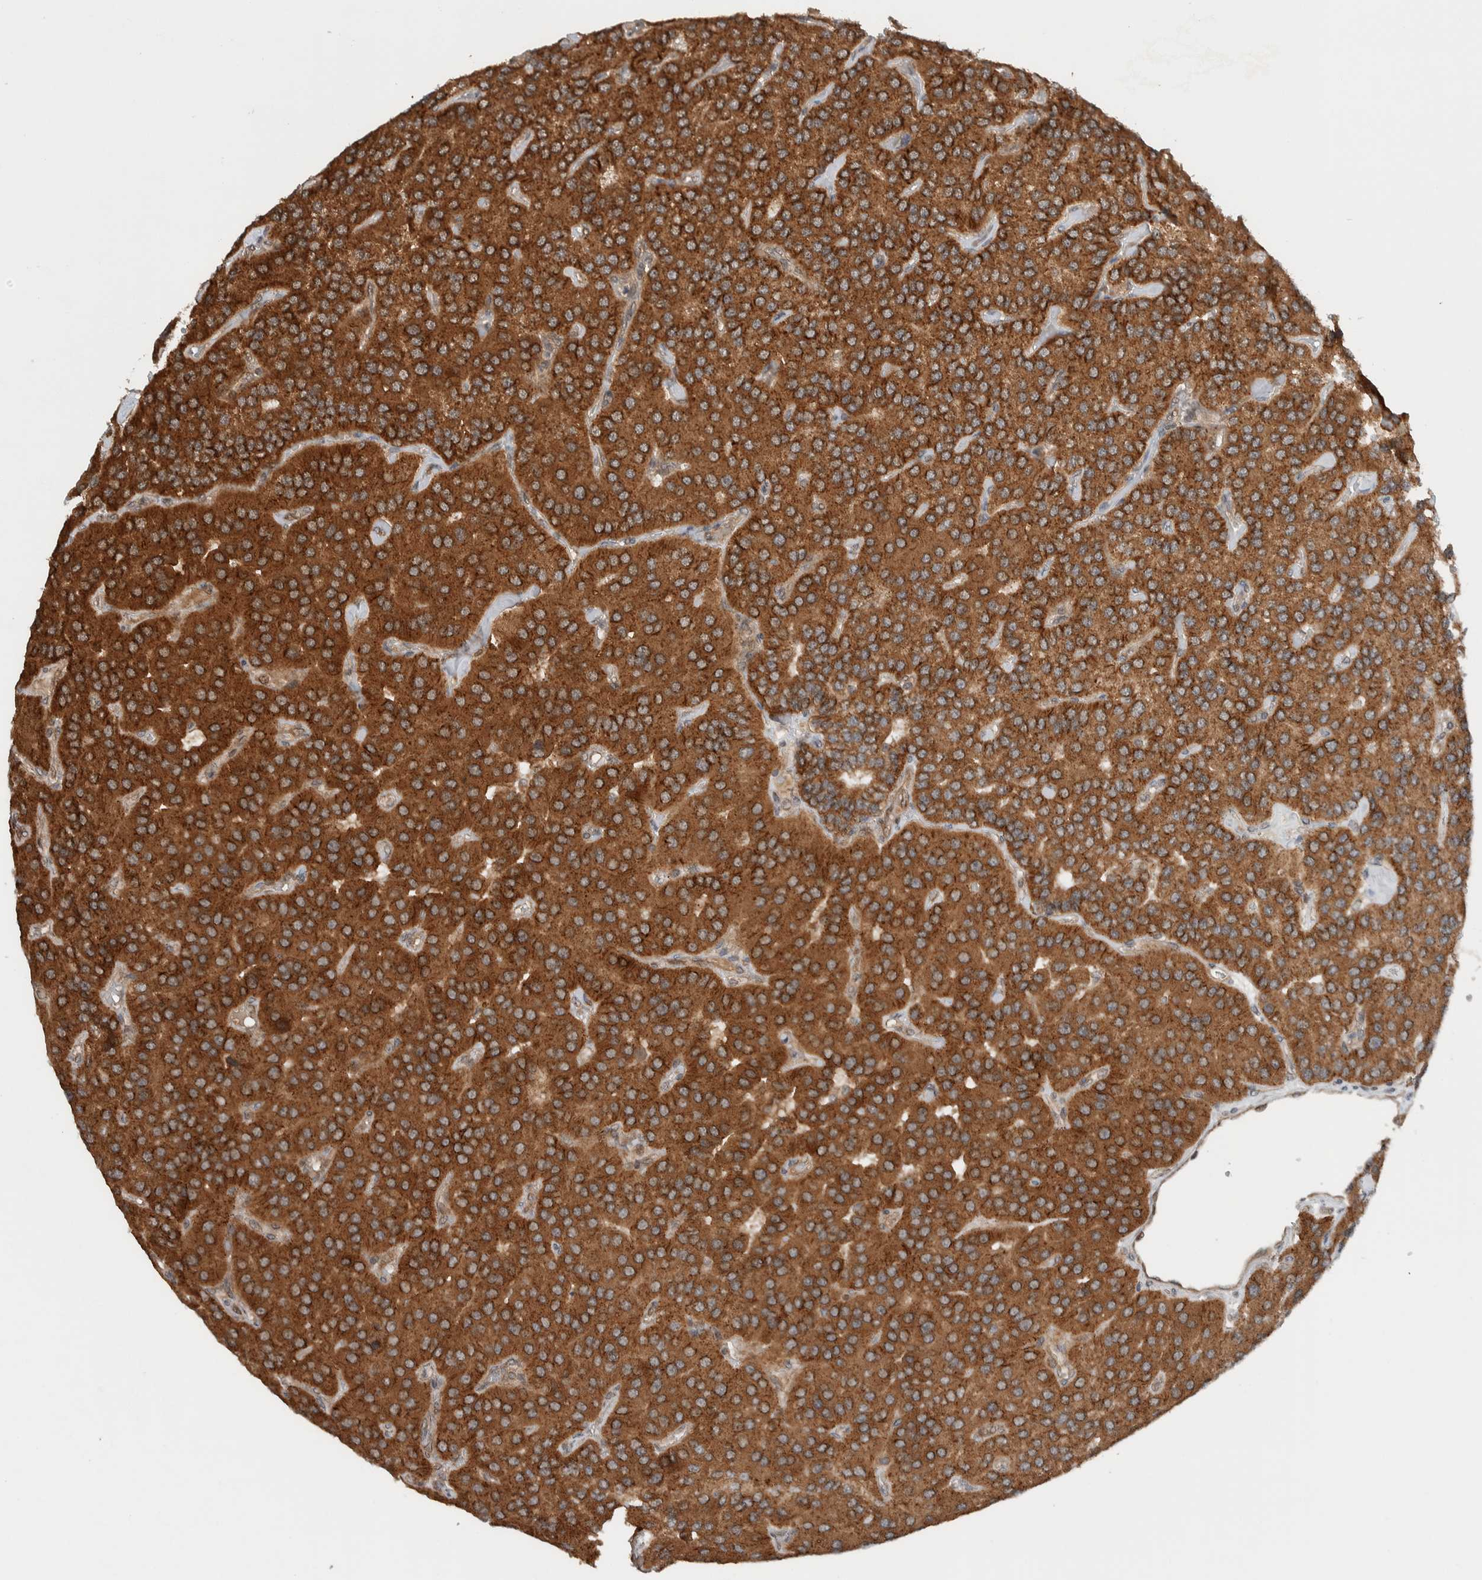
{"staining": {"intensity": "strong", "quantity": ">75%", "location": "cytoplasmic/membranous"}, "tissue": "parathyroid gland", "cell_type": "Glandular cells", "image_type": "normal", "snomed": [{"axis": "morphology", "description": "Normal tissue, NOS"}, {"axis": "morphology", "description": "Adenoma, NOS"}, {"axis": "topography", "description": "Parathyroid gland"}], "caption": "Immunohistochemical staining of benign human parathyroid gland shows >75% levels of strong cytoplasmic/membranous protein staining in approximately >75% of glandular cells. The staining was performed using DAB to visualize the protein expression in brown, while the nuclei were stained in blue with hematoxylin (Magnification: 20x).", "gene": "KLHL6", "patient": {"sex": "female", "age": 86}}